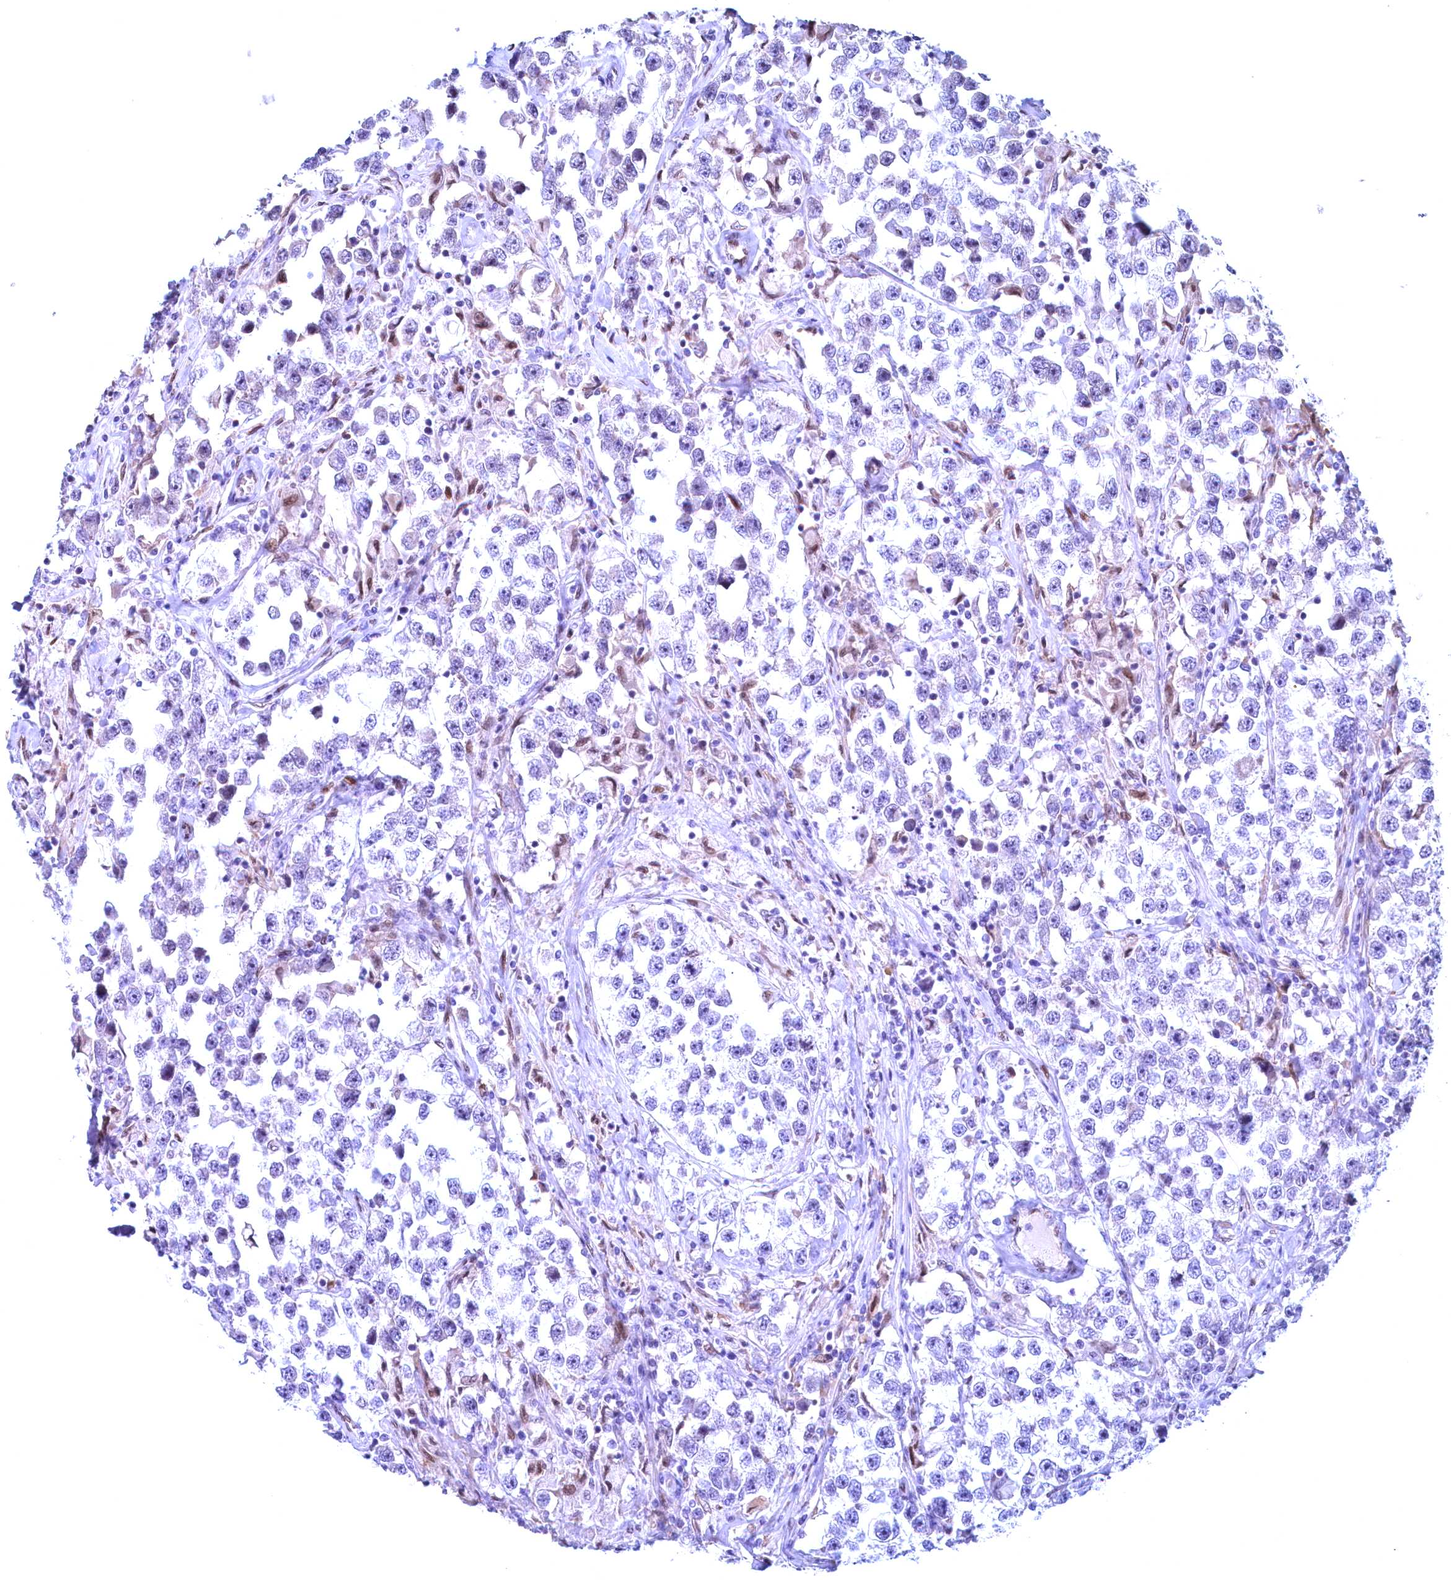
{"staining": {"intensity": "negative", "quantity": "none", "location": "none"}, "tissue": "testis cancer", "cell_type": "Tumor cells", "image_type": "cancer", "snomed": [{"axis": "morphology", "description": "Seminoma, NOS"}, {"axis": "topography", "description": "Testis"}], "caption": "DAB (3,3'-diaminobenzidine) immunohistochemical staining of testis cancer reveals no significant positivity in tumor cells.", "gene": "GPSM1", "patient": {"sex": "male", "age": 46}}